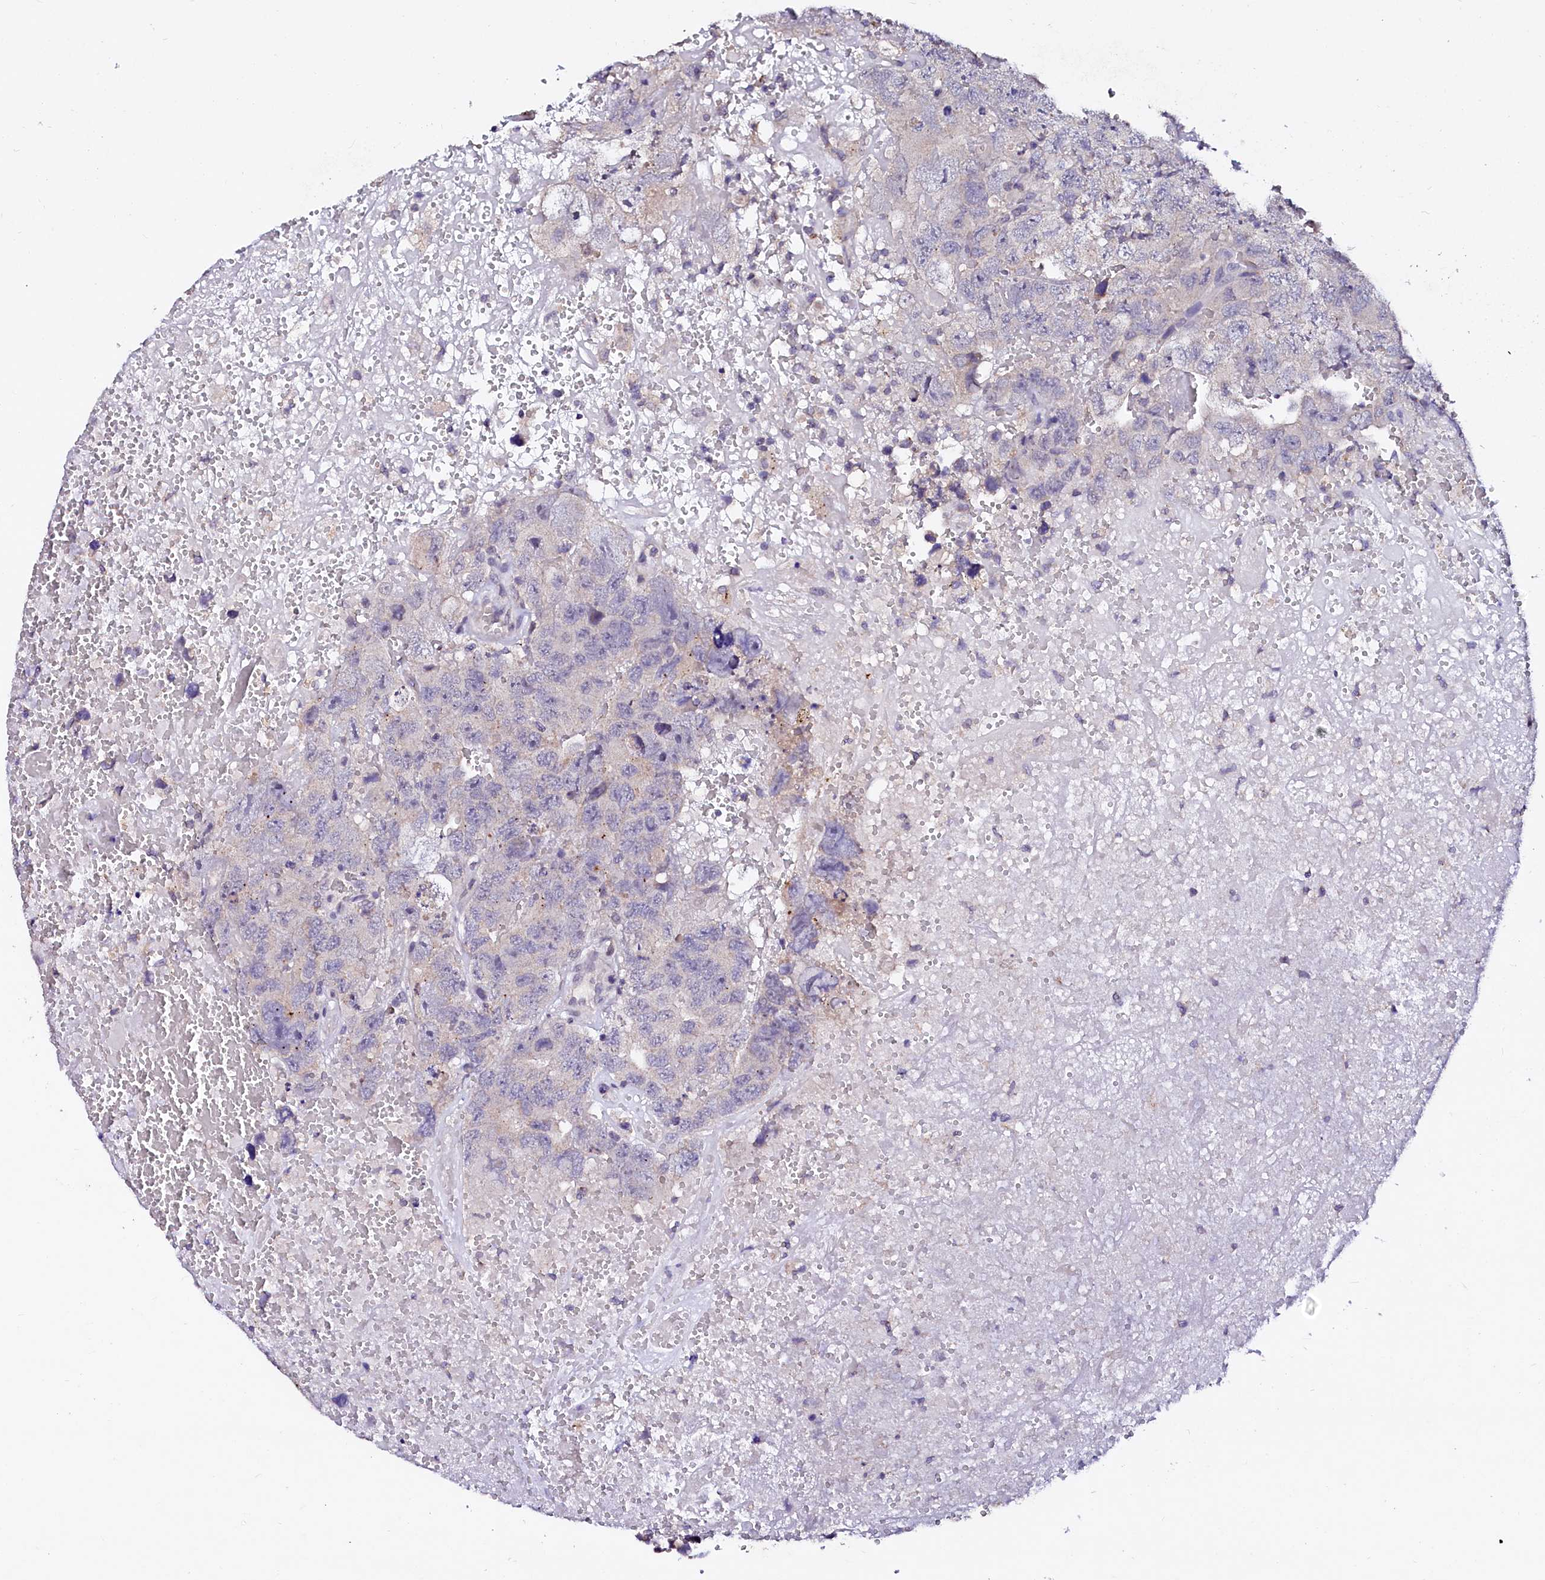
{"staining": {"intensity": "negative", "quantity": "none", "location": "none"}, "tissue": "testis cancer", "cell_type": "Tumor cells", "image_type": "cancer", "snomed": [{"axis": "morphology", "description": "Carcinoma, Embryonal, NOS"}, {"axis": "topography", "description": "Testis"}], "caption": "High magnification brightfield microscopy of testis cancer (embryonal carcinoma) stained with DAB (3,3'-diaminobenzidine) (brown) and counterstained with hematoxylin (blue): tumor cells show no significant expression.", "gene": "NALF1", "patient": {"sex": "male", "age": 45}}